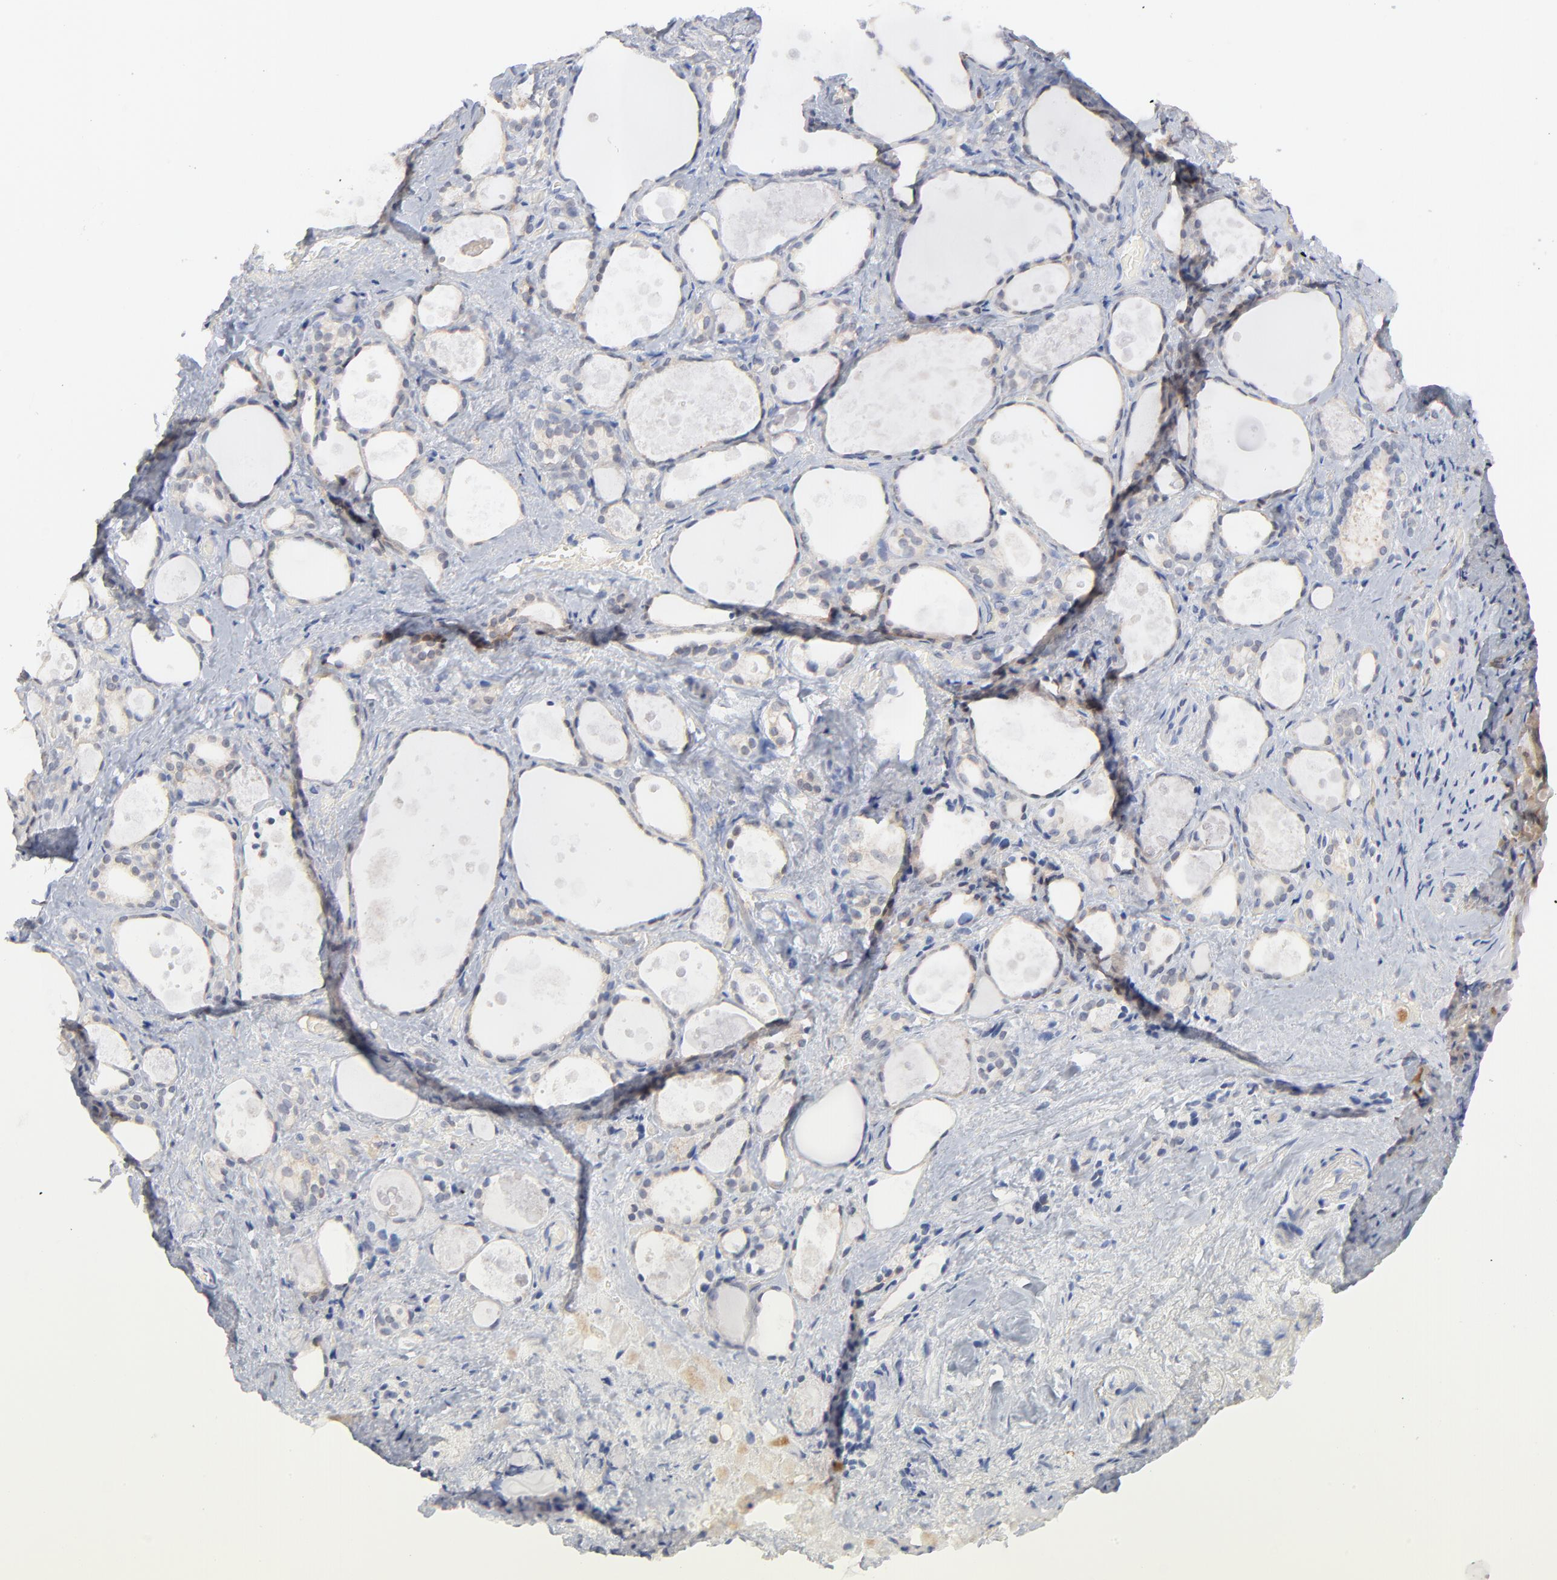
{"staining": {"intensity": "weak", "quantity": ">75%", "location": "cytoplasmic/membranous"}, "tissue": "thyroid gland", "cell_type": "Glandular cells", "image_type": "normal", "snomed": [{"axis": "morphology", "description": "Normal tissue, NOS"}, {"axis": "topography", "description": "Thyroid gland"}], "caption": "IHC photomicrograph of unremarkable human thyroid gland stained for a protein (brown), which displays low levels of weak cytoplasmic/membranous positivity in approximately >75% of glandular cells.", "gene": "CAB39L", "patient": {"sex": "female", "age": 75}}